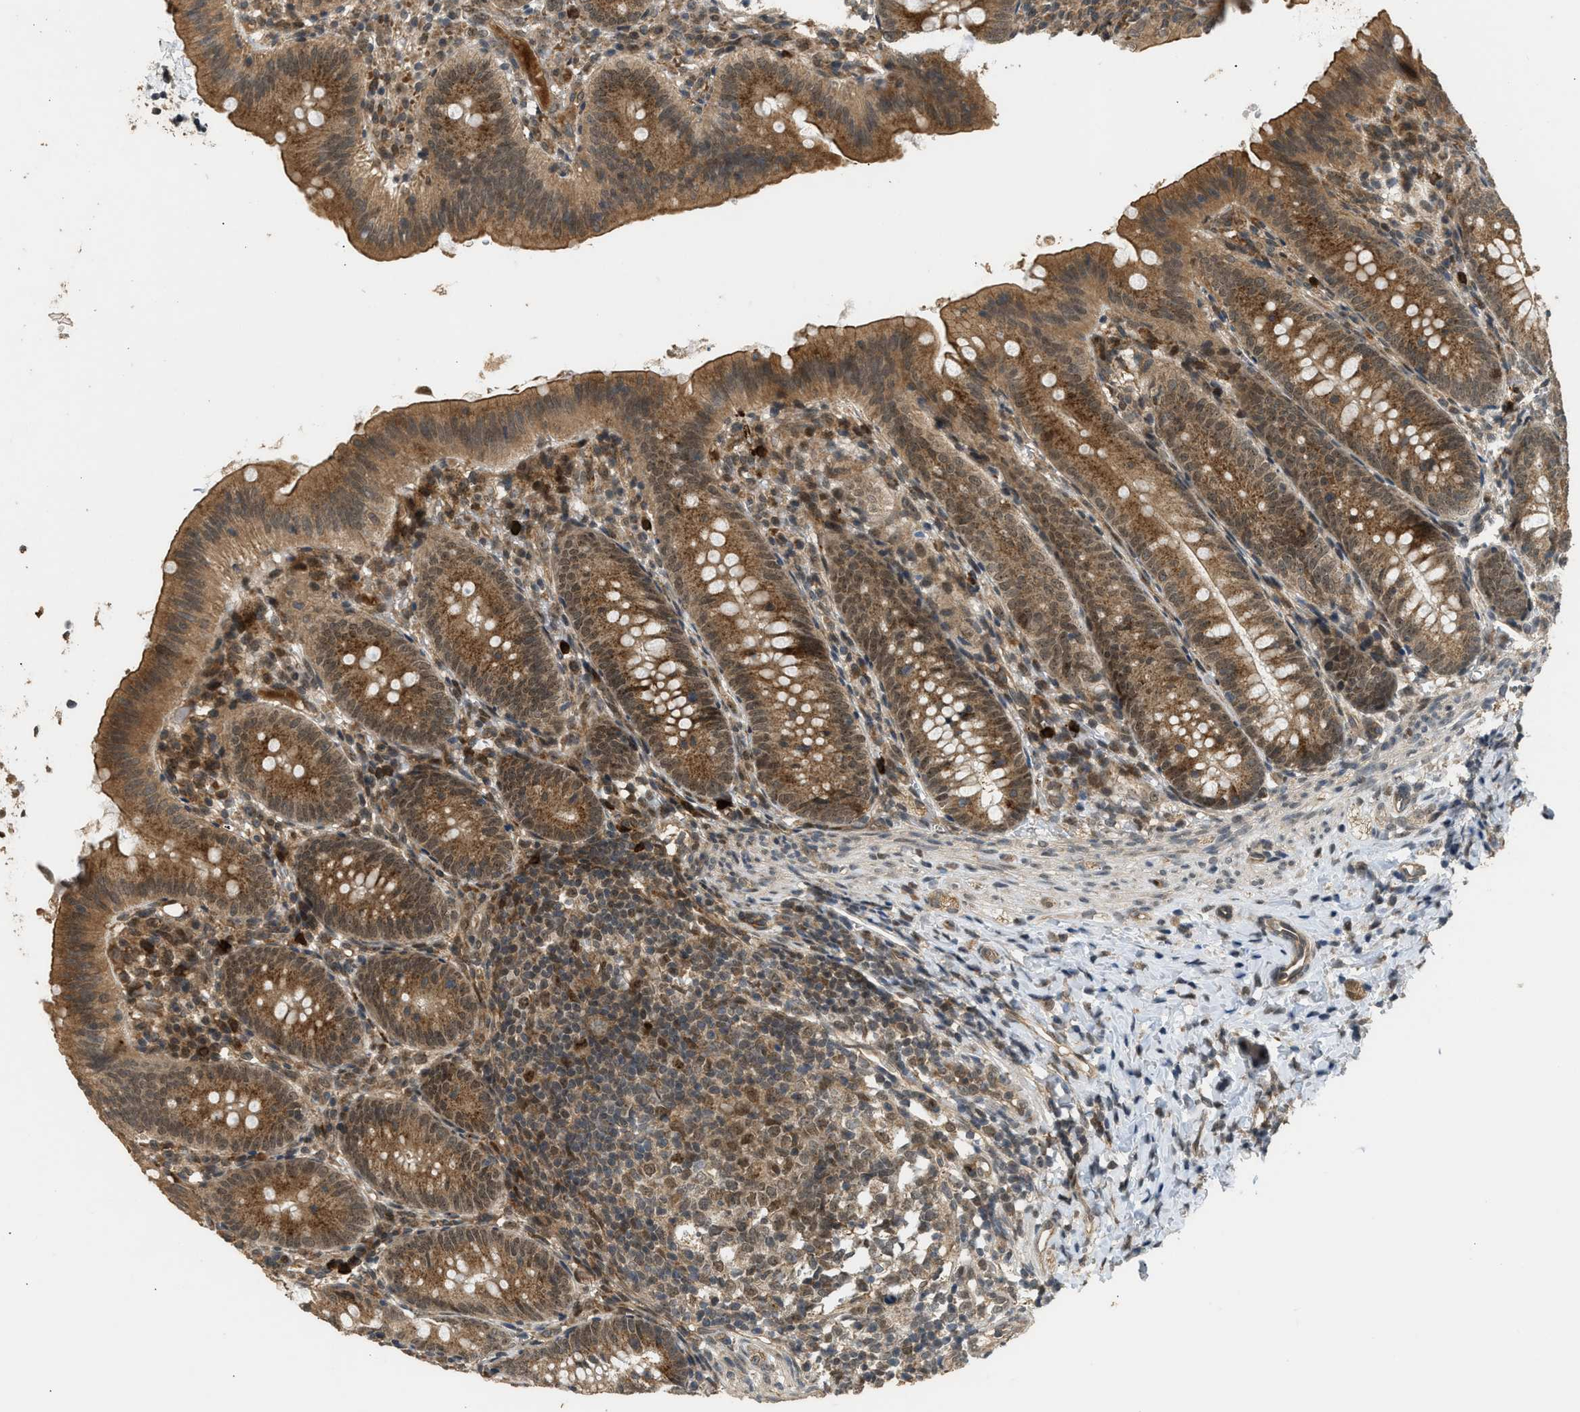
{"staining": {"intensity": "moderate", "quantity": ">75%", "location": "cytoplasmic/membranous,nuclear"}, "tissue": "appendix", "cell_type": "Glandular cells", "image_type": "normal", "snomed": [{"axis": "morphology", "description": "Normal tissue, NOS"}, {"axis": "topography", "description": "Appendix"}], "caption": "A medium amount of moderate cytoplasmic/membranous,nuclear positivity is present in approximately >75% of glandular cells in unremarkable appendix.", "gene": "GET1", "patient": {"sex": "male", "age": 1}}